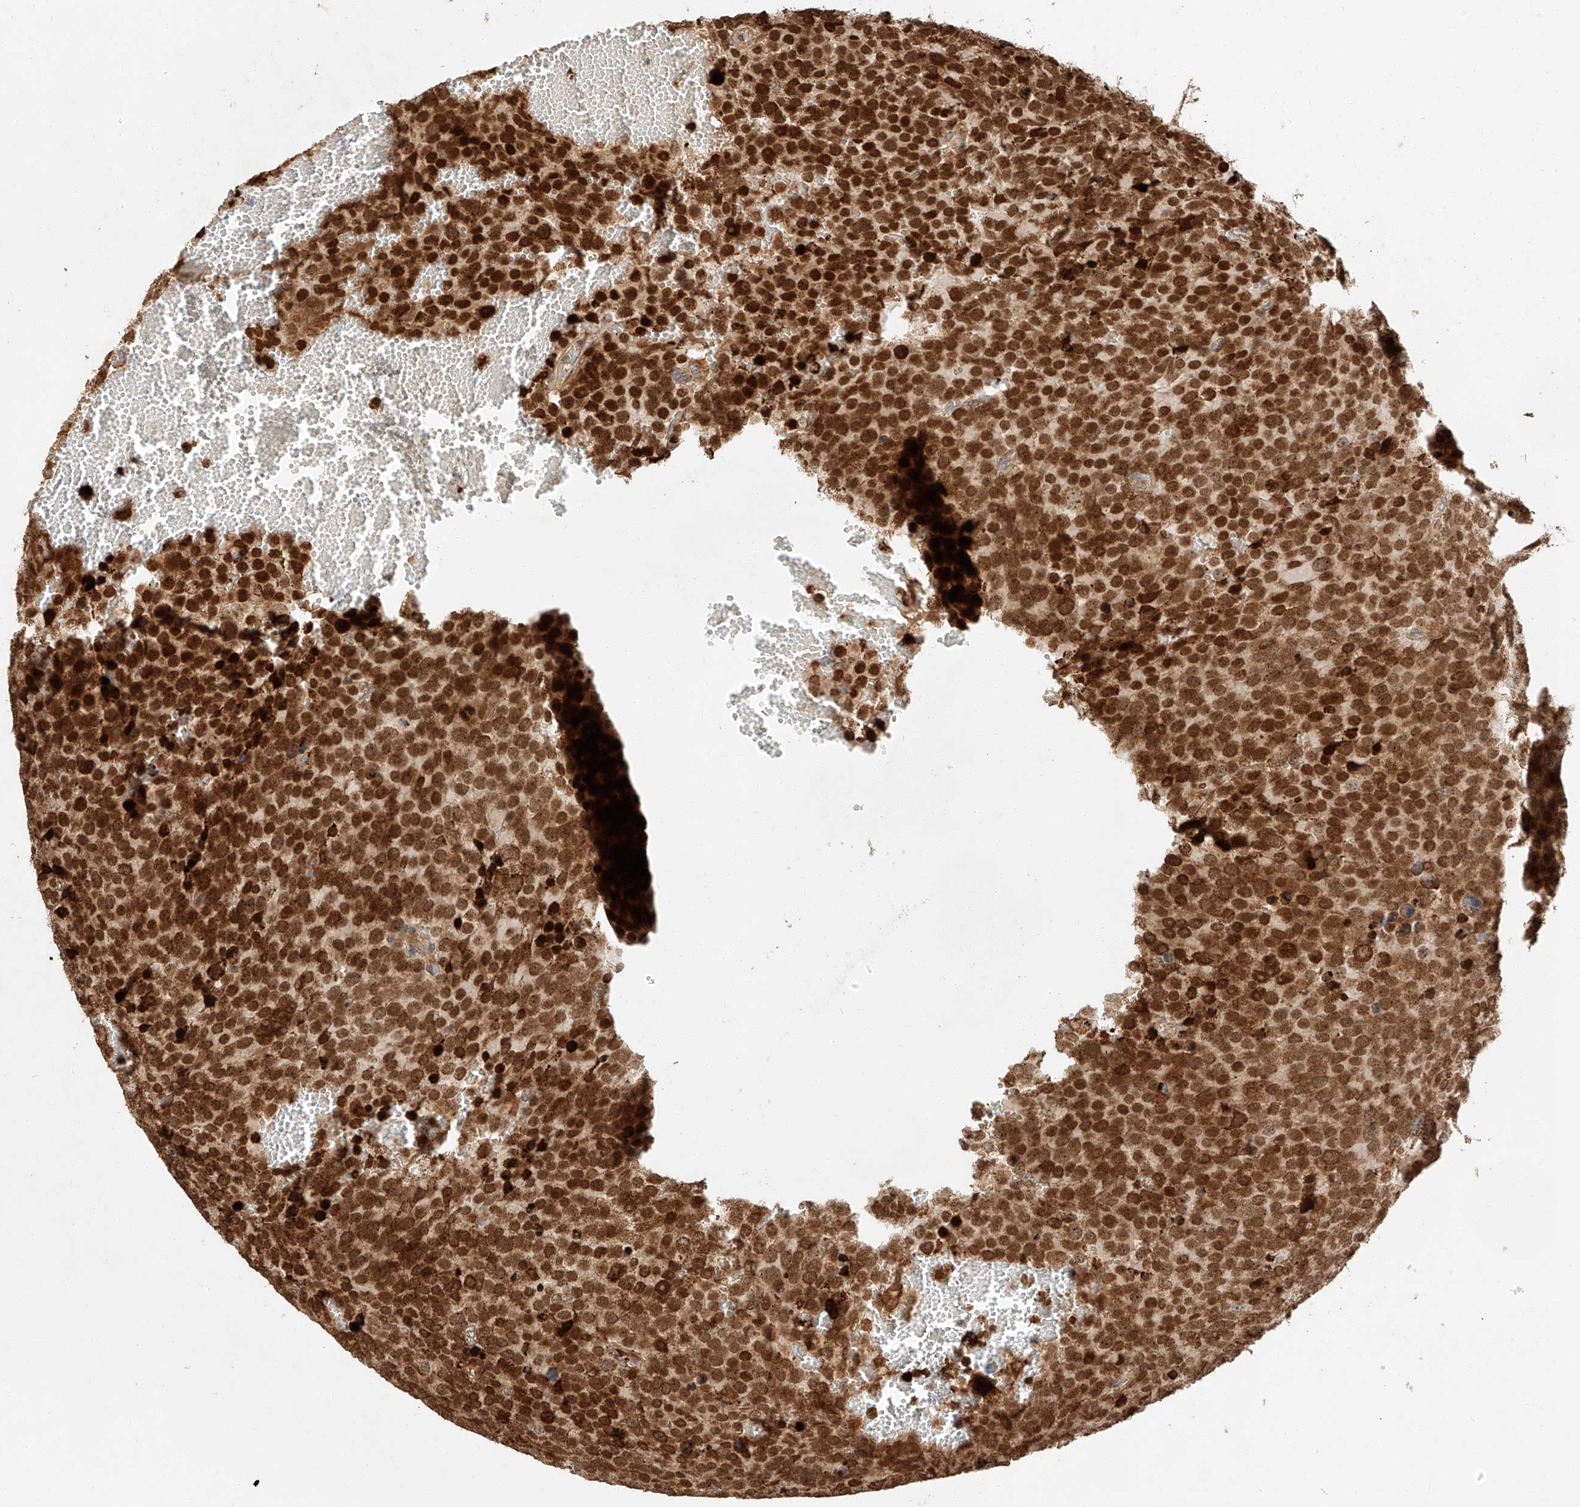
{"staining": {"intensity": "strong", "quantity": ">75%", "location": "cytoplasmic/membranous,nuclear"}, "tissue": "testis cancer", "cell_type": "Tumor cells", "image_type": "cancer", "snomed": [{"axis": "morphology", "description": "Seminoma, NOS"}, {"axis": "topography", "description": "Testis"}], "caption": "Human seminoma (testis) stained for a protein (brown) demonstrates strong cytoplasmic/membranous and nuclear positive staining in approximately >75% of tumor cells.", "gene": "ZNF84", "patient": {"sex": "male", "age": 71}}